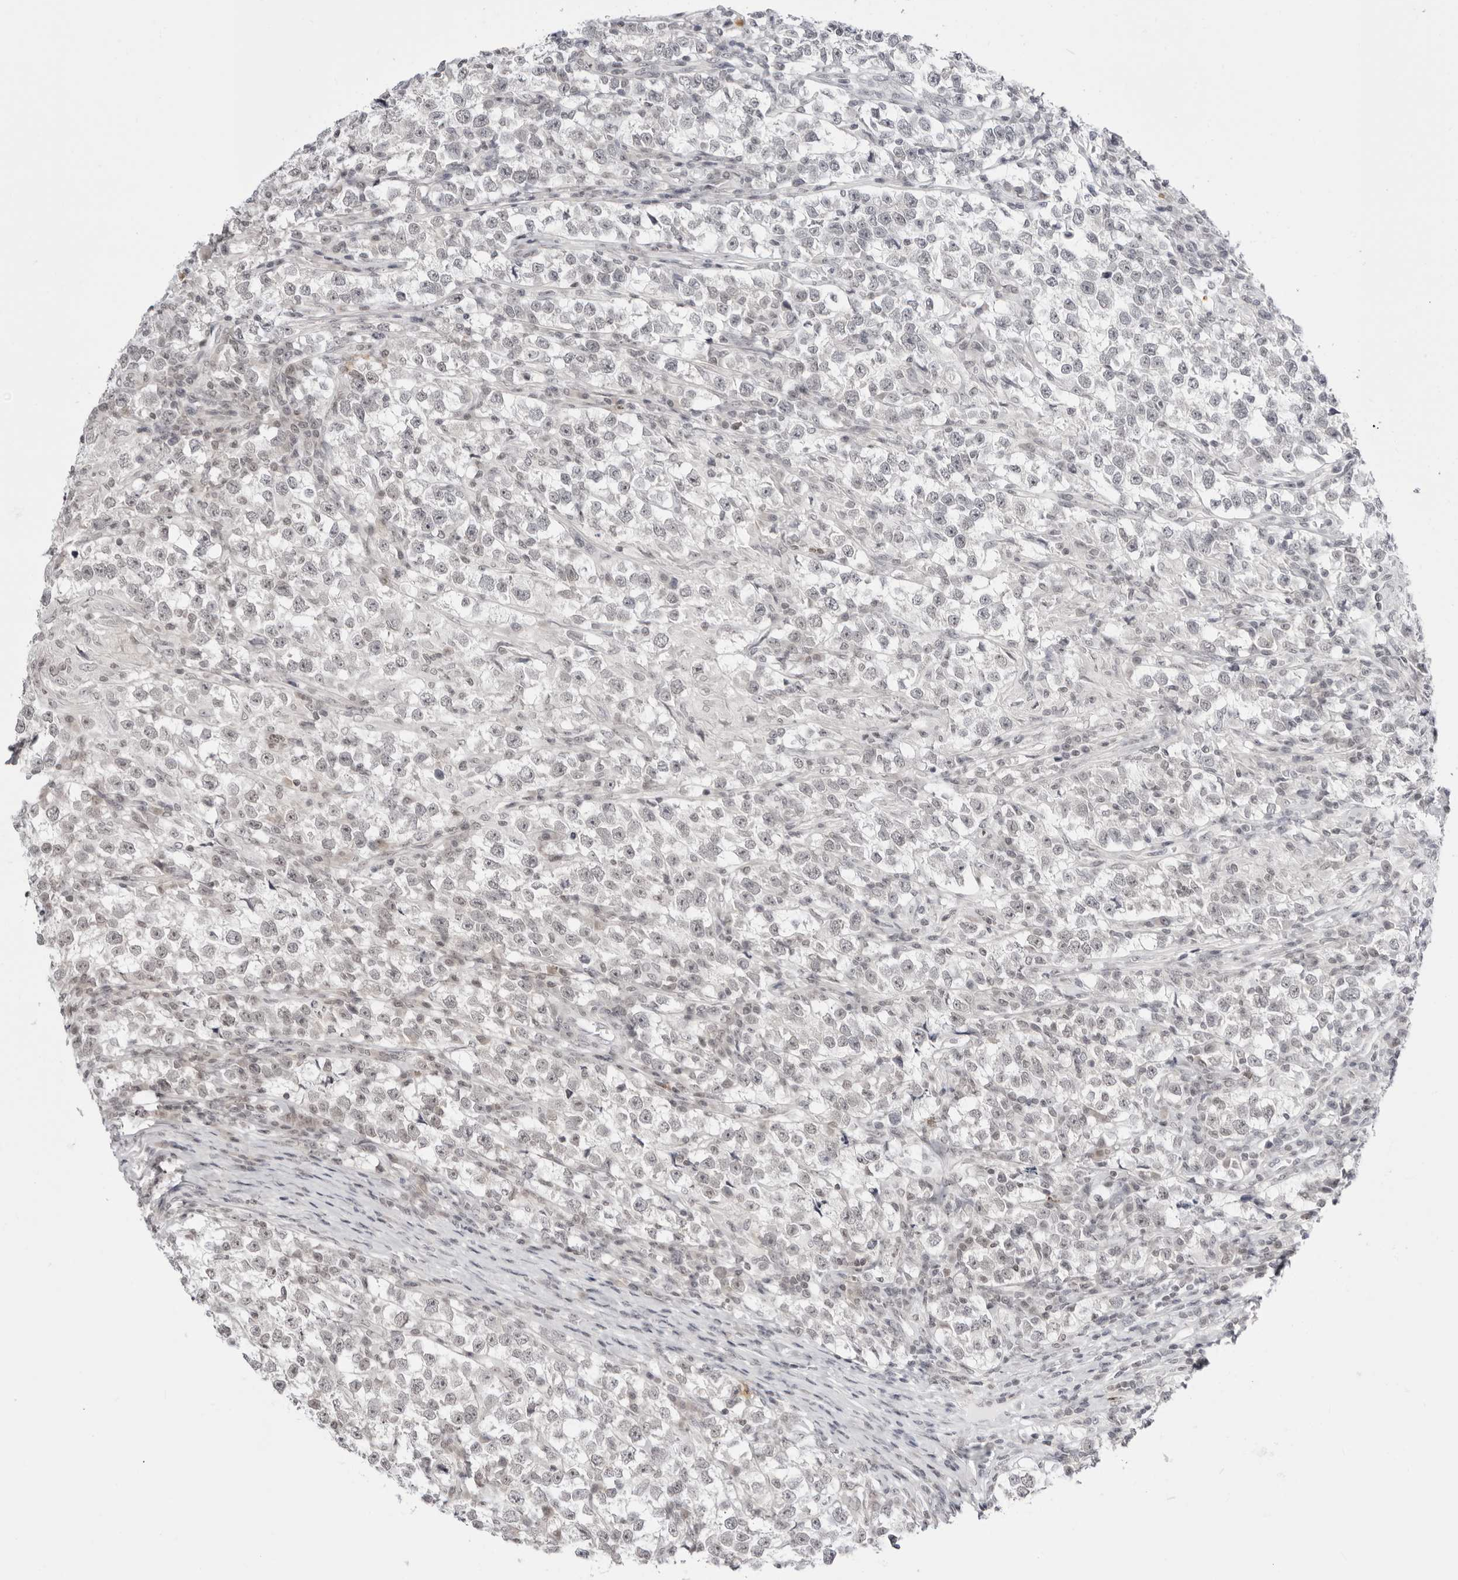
{"staining": {"intensity": "negative", "quantity": "none", "location": "none"}, "tissue": "testis cancer", "cell_type": "Tumor cells", "image_type": "cancer", "snomed": [{"axis": "morphology", "description": "Normal tissue, NOS"}, {"axis": "morphology", "description": "Seminoma, NOS"}, {"axis": "topography", "description": "Testis"}], "caption": "Tumor cells show no significant protein positivity in testis seminoma. The staining was performed using DAB to visualize the protein expression in brown, while the nuclei were stained in blue with hematoxylin (Magnification: 20x).", "gene": "PPP2R5C", "patient": {"sex": "male", "age": 43}}